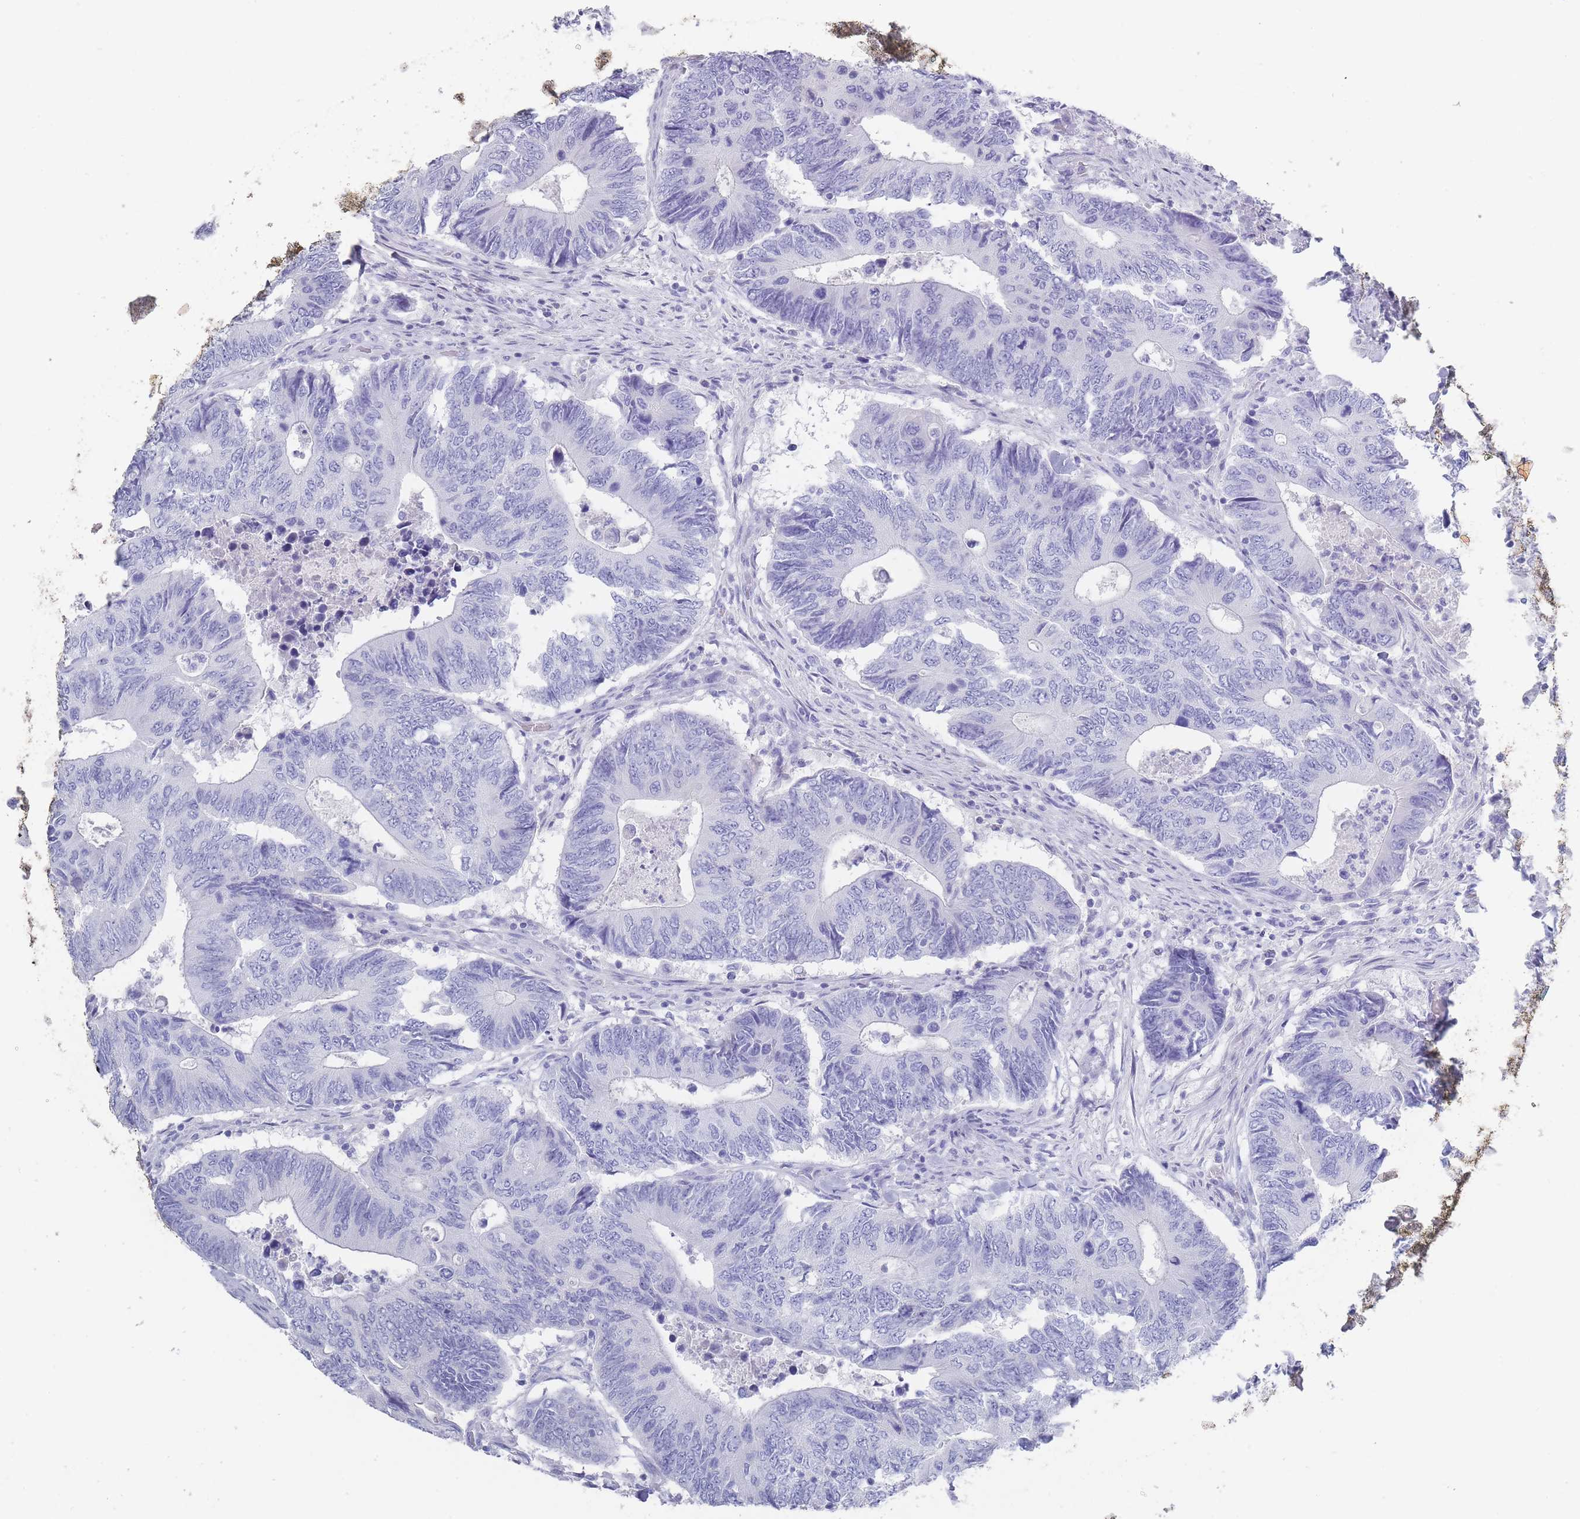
{"staining": {"intensity": "negative", "quantity": "none", "location": "none"}, "tissue": "colorectal cancer", "cell_type": "Tumor cells", "image_type": "cancer", "snomed": [{"axis": "morphology", "description": "Adenocarcinoma, NOS"}, {"axis": "topography", "description": "Colon"}], "caption": "Human adenocarcinoma (colorectal) stained for a protein using immunohistochemistry (IHC) reveals no expression in tumor cells.", "gene": "RAB2B", "patient": {"sex": "male", "age": 87}}